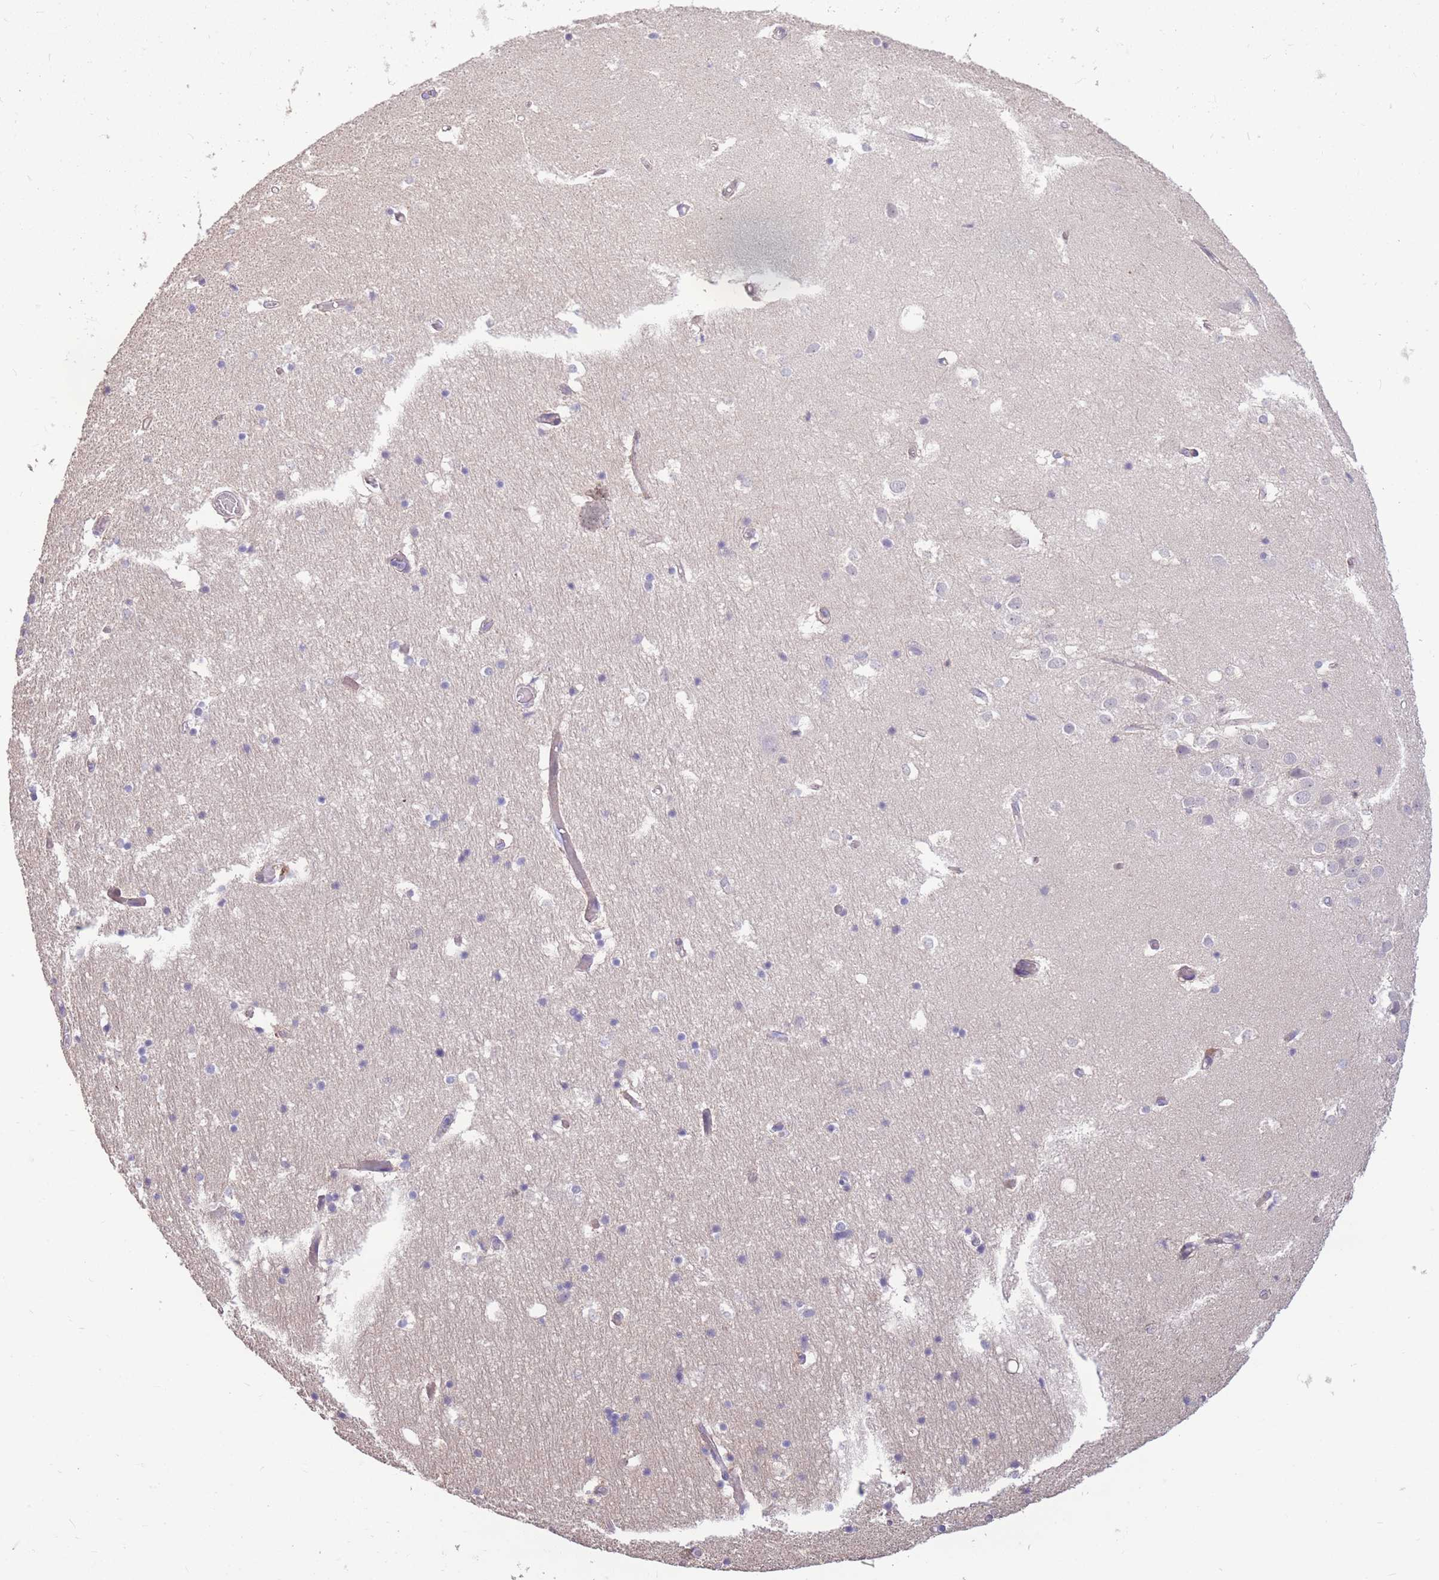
{"staining": {"intensity": "negative", "quantity": "none", "location": "none"}, "tissue": "hippocampus", "cell_type": "Glial cells", "image_type": "normal", "snomed": [{"axis": "morphology", "description": "Normal tissue, NOS"}, {"axis": "topography", "description": "Hippocampus"}], "caption": "This image is of normal hippocampus stained with immunohistochemistry to label a protein in brown with the nuclei are counter-stained blue. There is no staining in glial cells.", "gene": "OR5T1", "patient": {"sex": "female", "age": 52}}